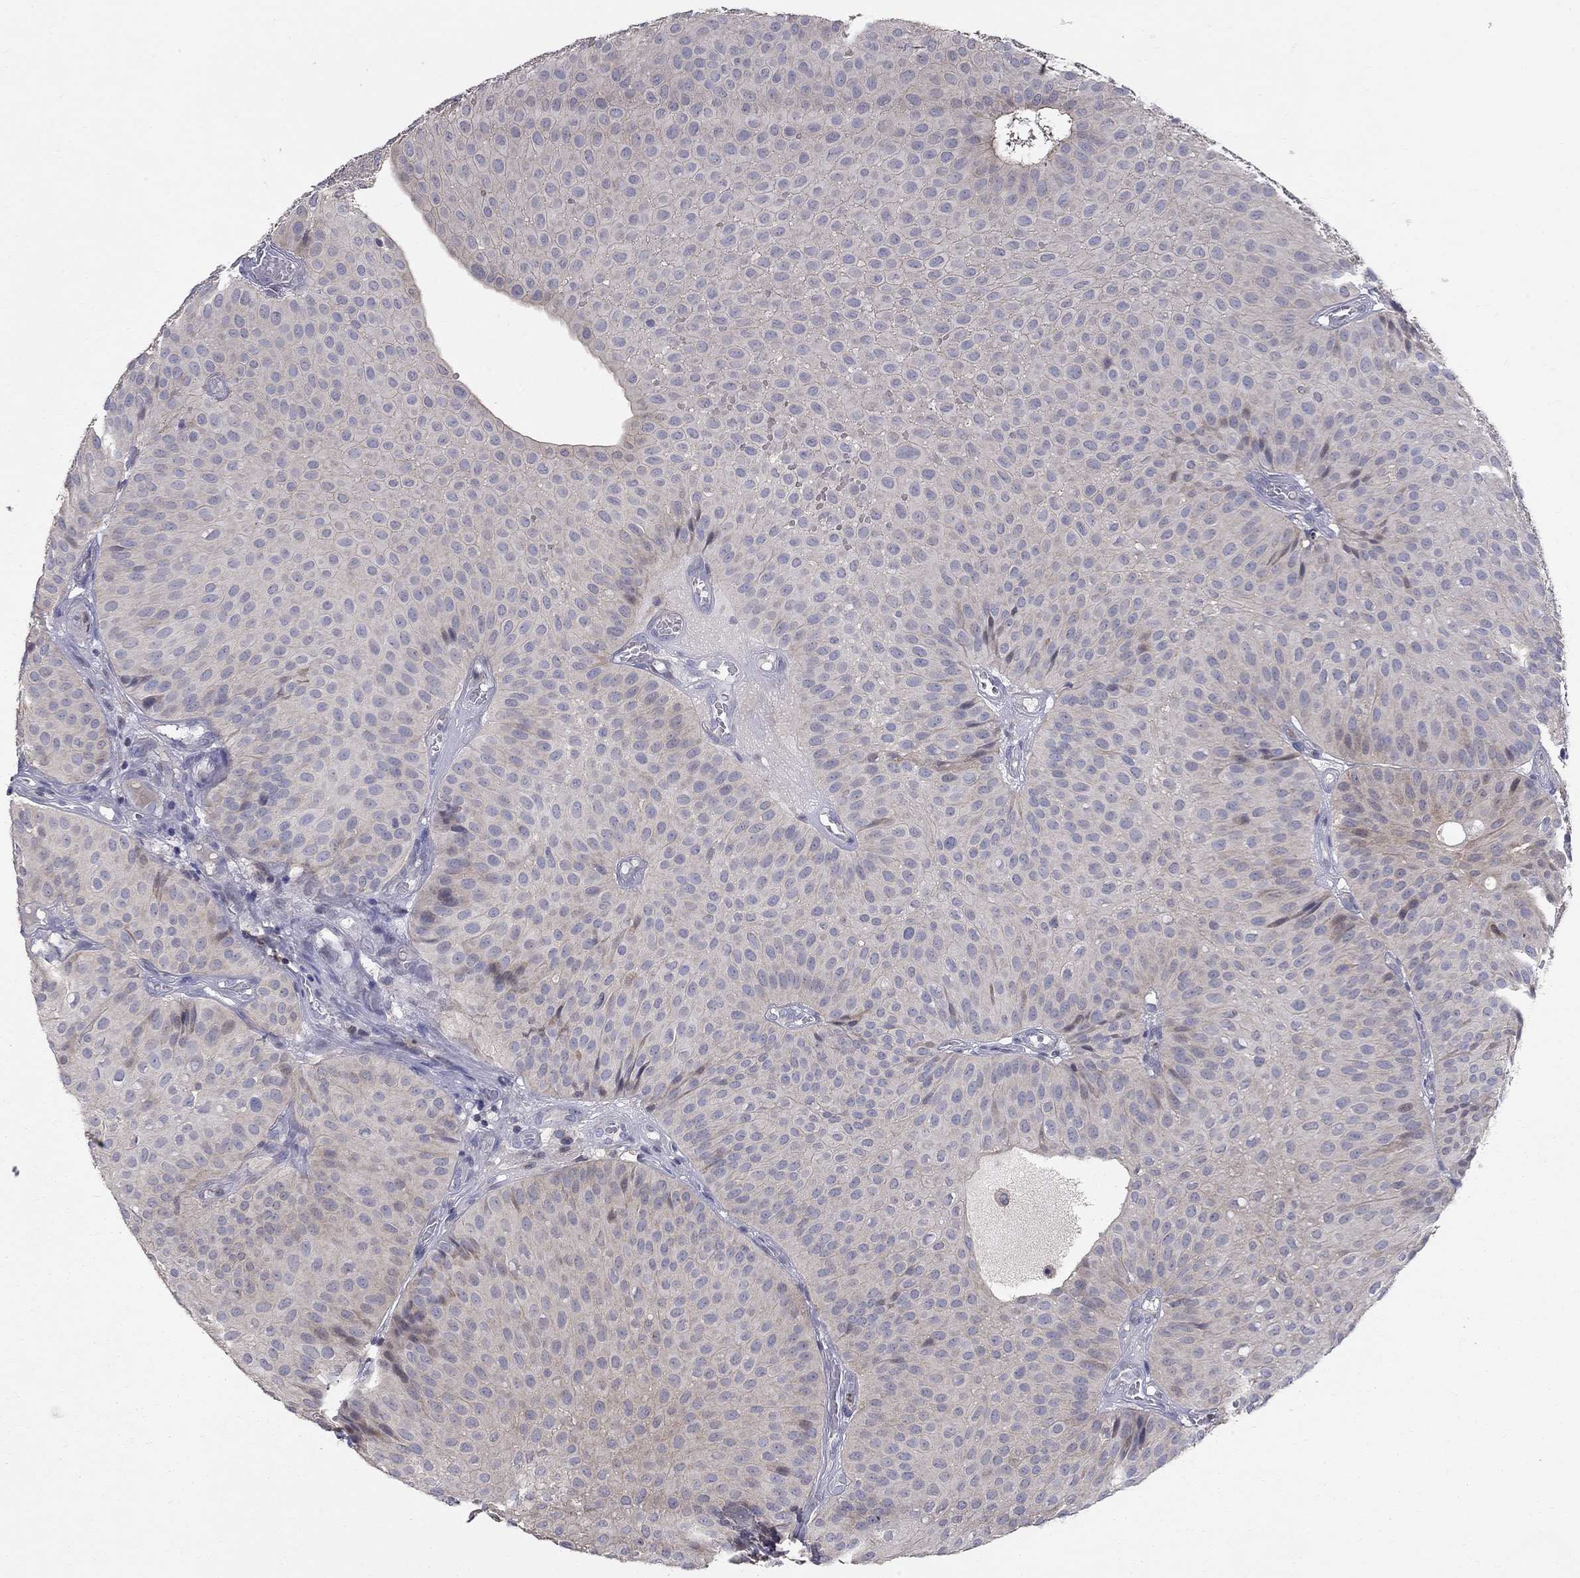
{"staining": {"intensity": "negative", "quantity": "none", "location": "none"}, "tissue": "urothelial cancer", "cell_type": "Tumor cells", "image_type": "cancer", "snomed": [{"axis": "morphology", "description": "Urothelial carcinoma, Low grade"}, {"axis": "topography", "description": "Urinary bladder"}], "caption": "The photomicrograph displays no significant positivity in tumor cells of urothelial cancer.", "gene": "ERN2", "patient": {"sex": "male", "age": 64}}